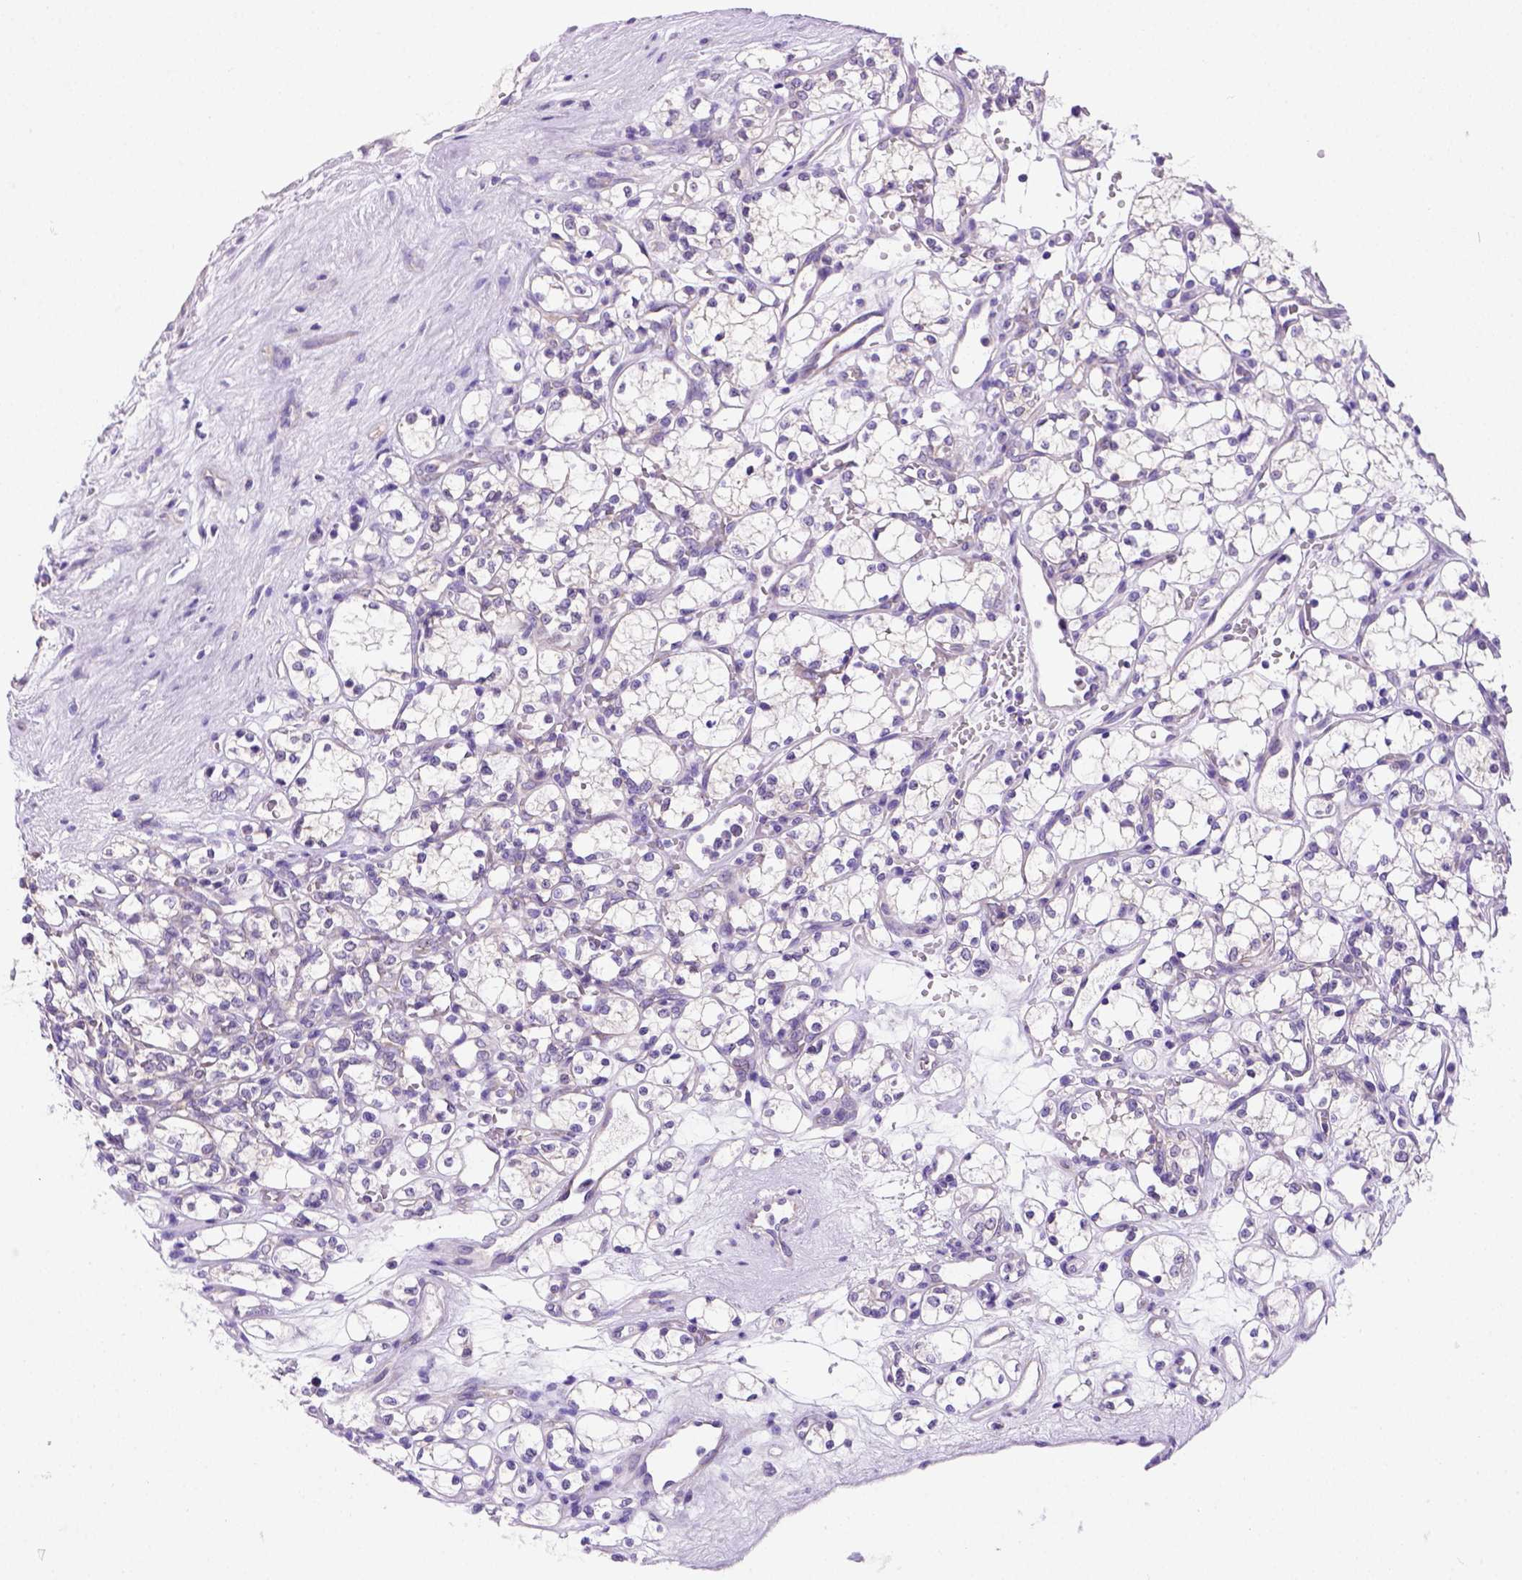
{"staining": {"intensity": "negative", "quantity": "none", "location": "none"}, "tissue": "renal cancer", "cell_type": "Tumor cells", "image_type": "cancer", "snomed": [{"axis": "morphology", "description": "Adenocarcinoma, NOS"}, {"axis": "topography", "description": "Kidney"}], "caption": "This photomicrograph is of adenocarcinoma (renal) stained with IHC to label a protein in brown with the nuclei are counter-stained blue. There is no expression in tumor cells. Brightfield microscopy of immunohistochemistry stained with DAB (brown) and hematoxylin (blue), captured at high magnification.", "gene": "FOXI1", "patient": {"sex": "female", "age": 69}}